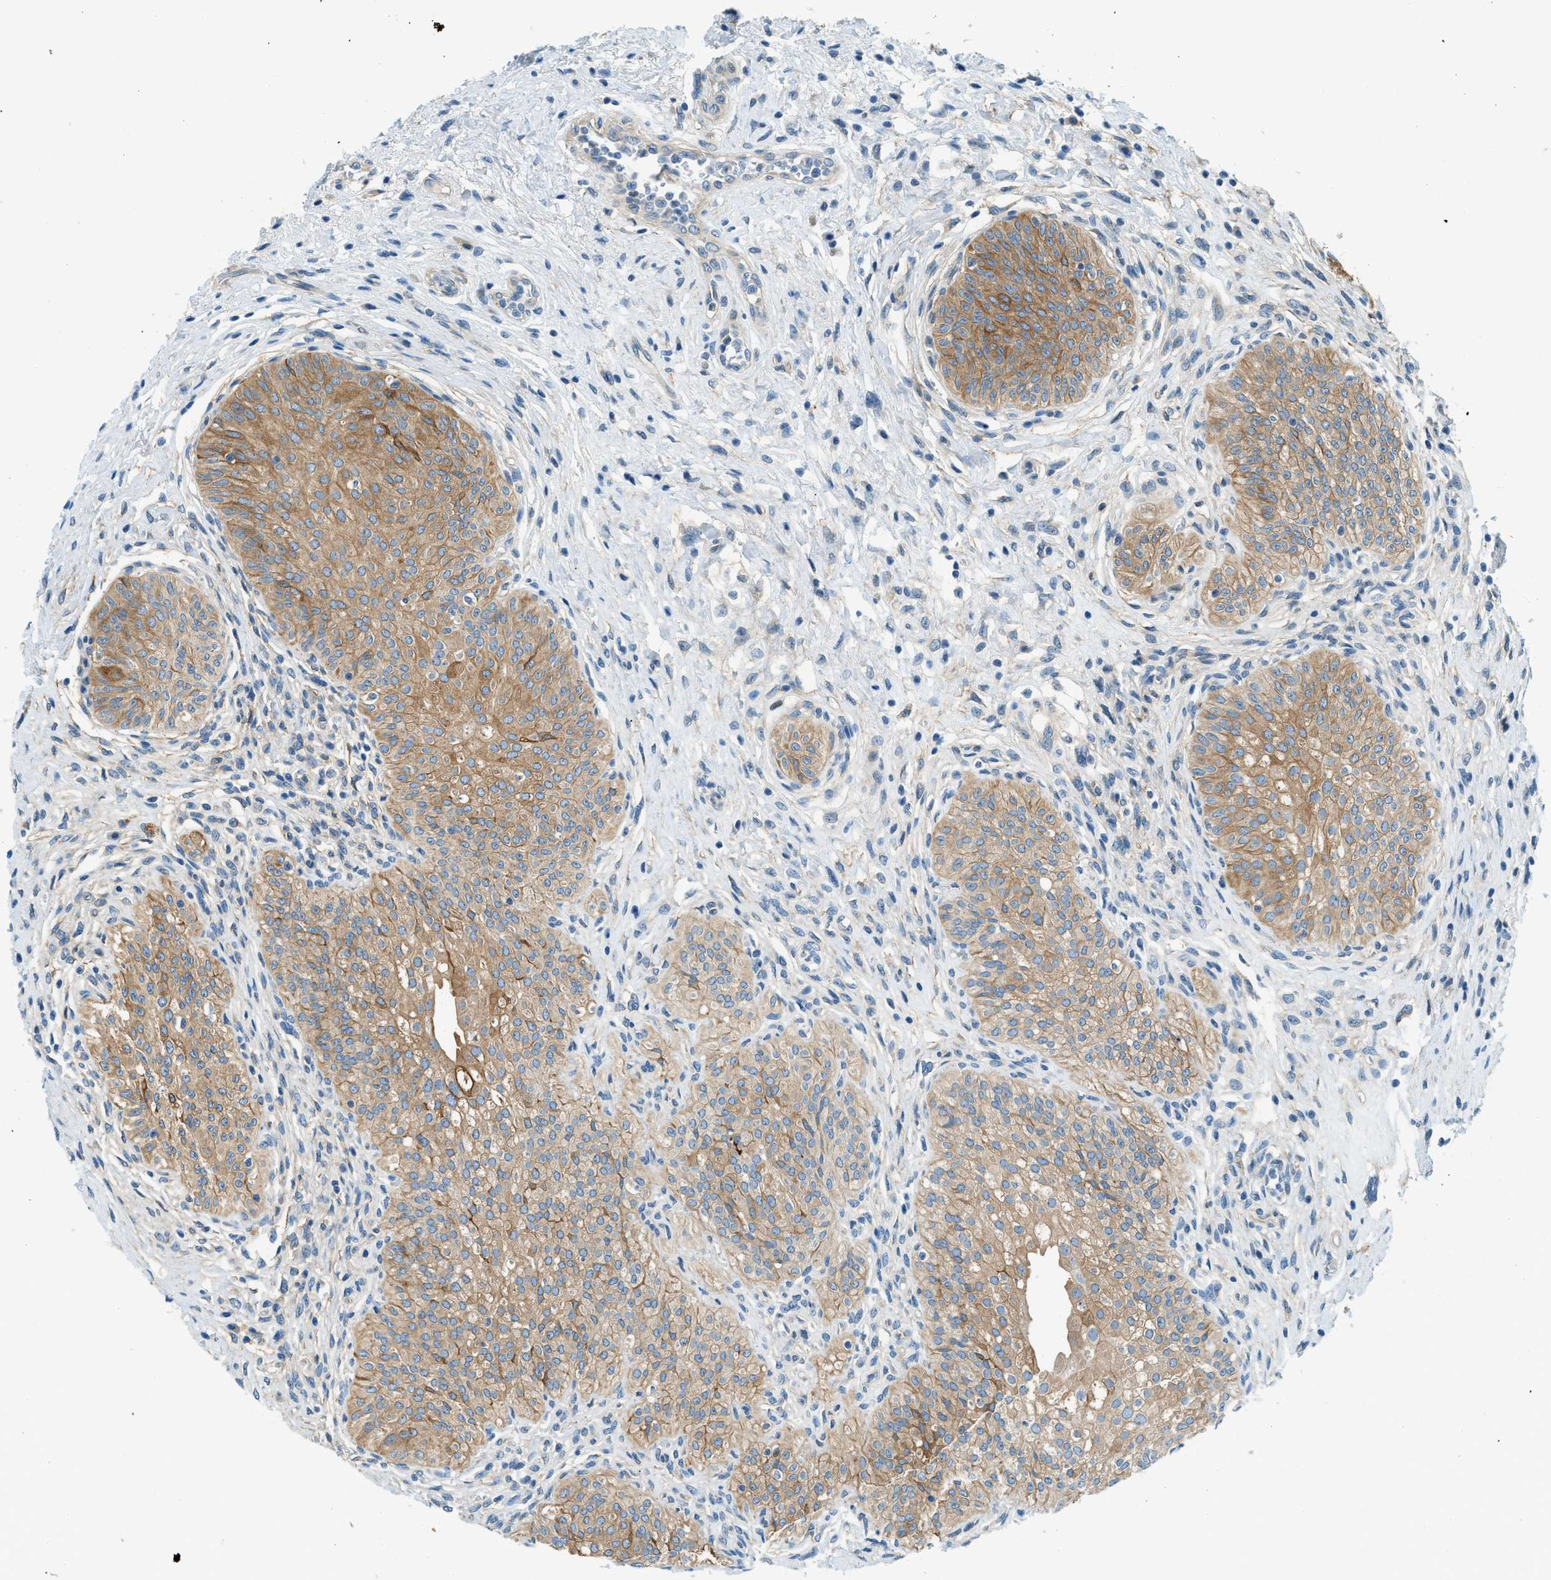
{"staining": {"intensity": "strong", "quantity": ">75%", "location": "cytoplasmic/membranous"}, "tissue": "urinary bladder", "cell_type": "Urothelial cells", "image_type": "normal", "snomed": [{"axis": "morphology", "description": "Normal tissue, NOS"}, {"axis": "topography", "description": "Urinary bladder"}], "caption": "Immunohistochemical staining of benign human urinary bladder reveals >75% levels of strong cytoplasmic/membranous protein expression in approximately >75% of urothelial cells.", "gene": "ZNF367", "patient": {"sex": "male", "age": 46}}